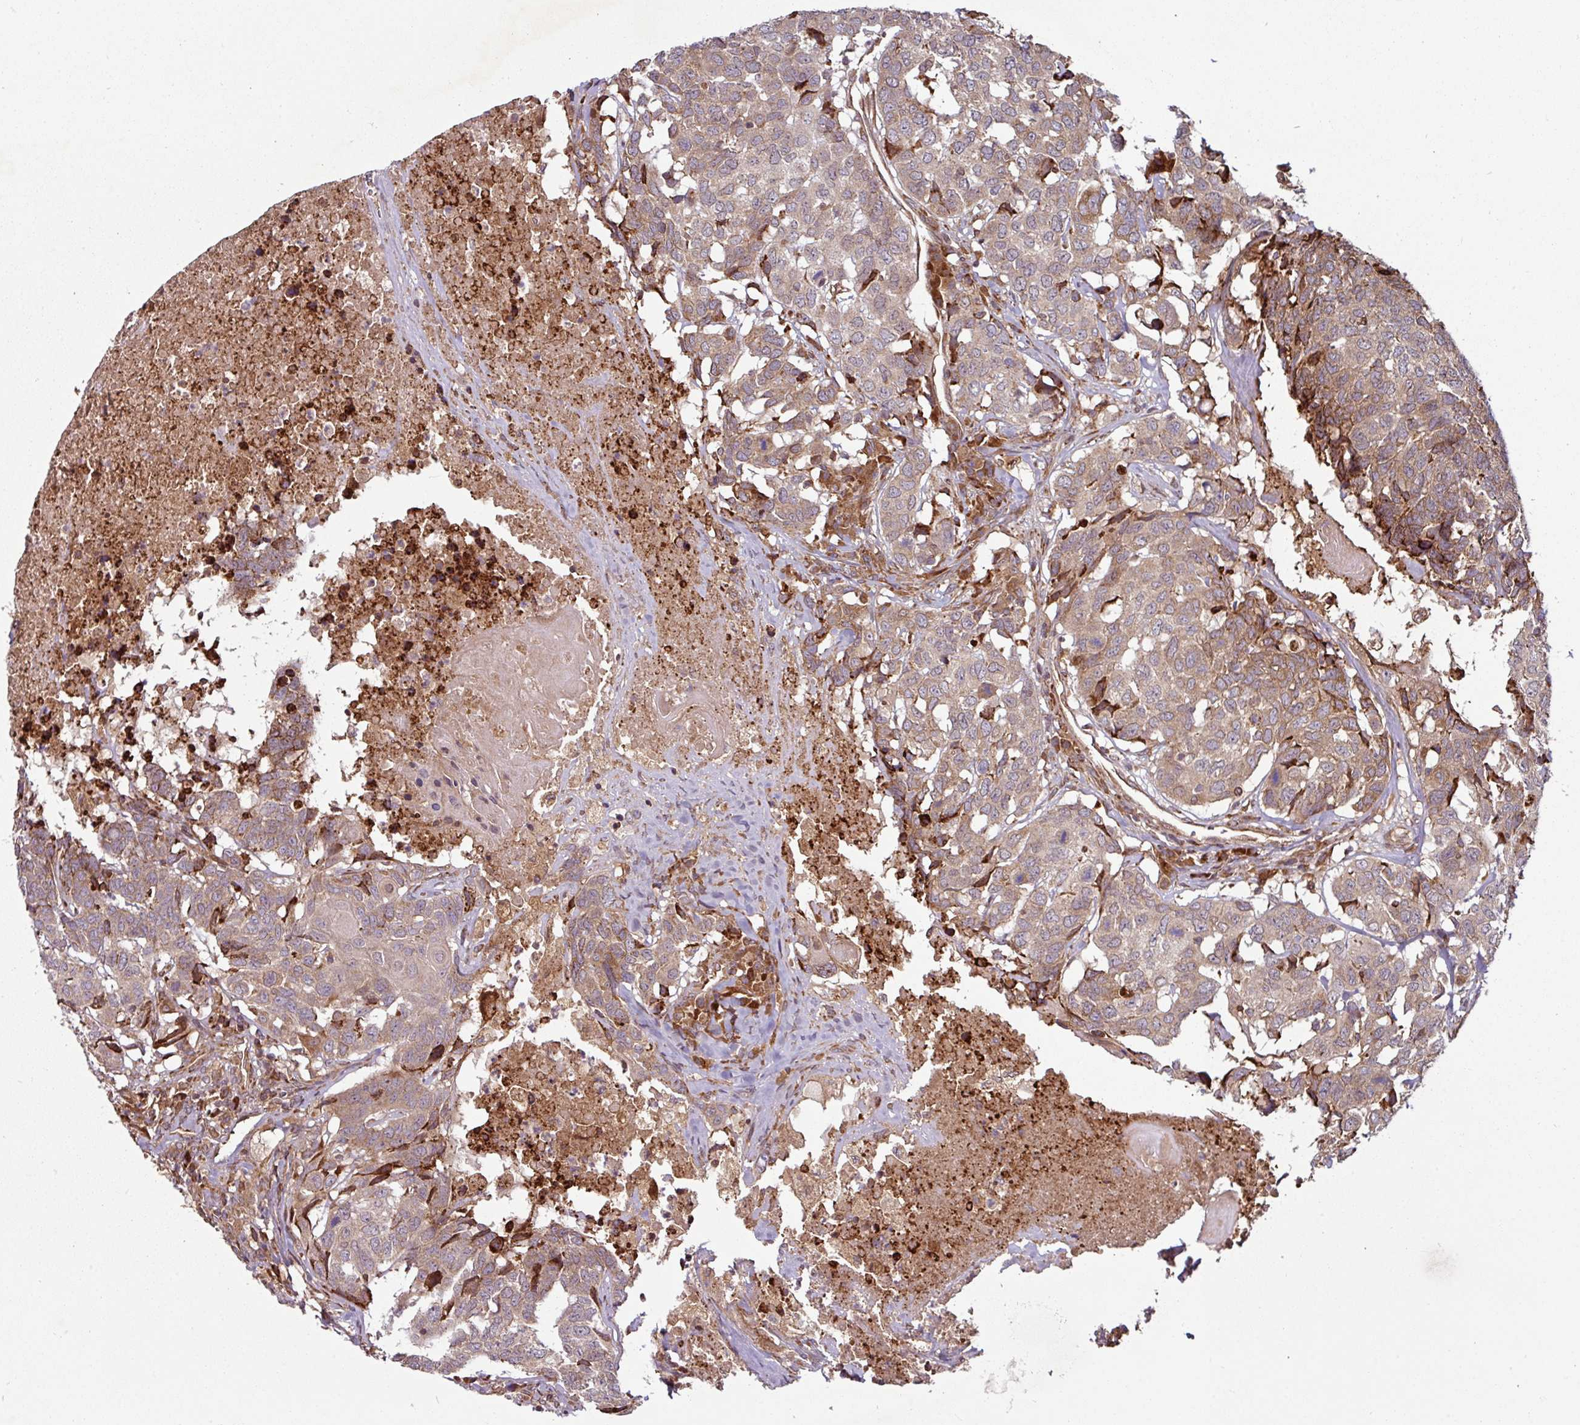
{"staining": {"intensity": "moderate", "quantity": ">75%", "location": "cytoplasmic/membranous"}, "tissue": "head and neck cancer", "cell_type": "Tumor cells", "image_type": "cancer", "snomed": [{"axis": "morphology", "description": "Squamous cell carcinoma, NOS"}, {"axis": "topography", "description": "Head-Neck"}], "caption": "Human head and neck squamous cell carcinoma stained with a protein marker exhibits moderate staining in tumor cells.", "gene": "RAB5A", "patient": {"sex": "male", "age": 66}}